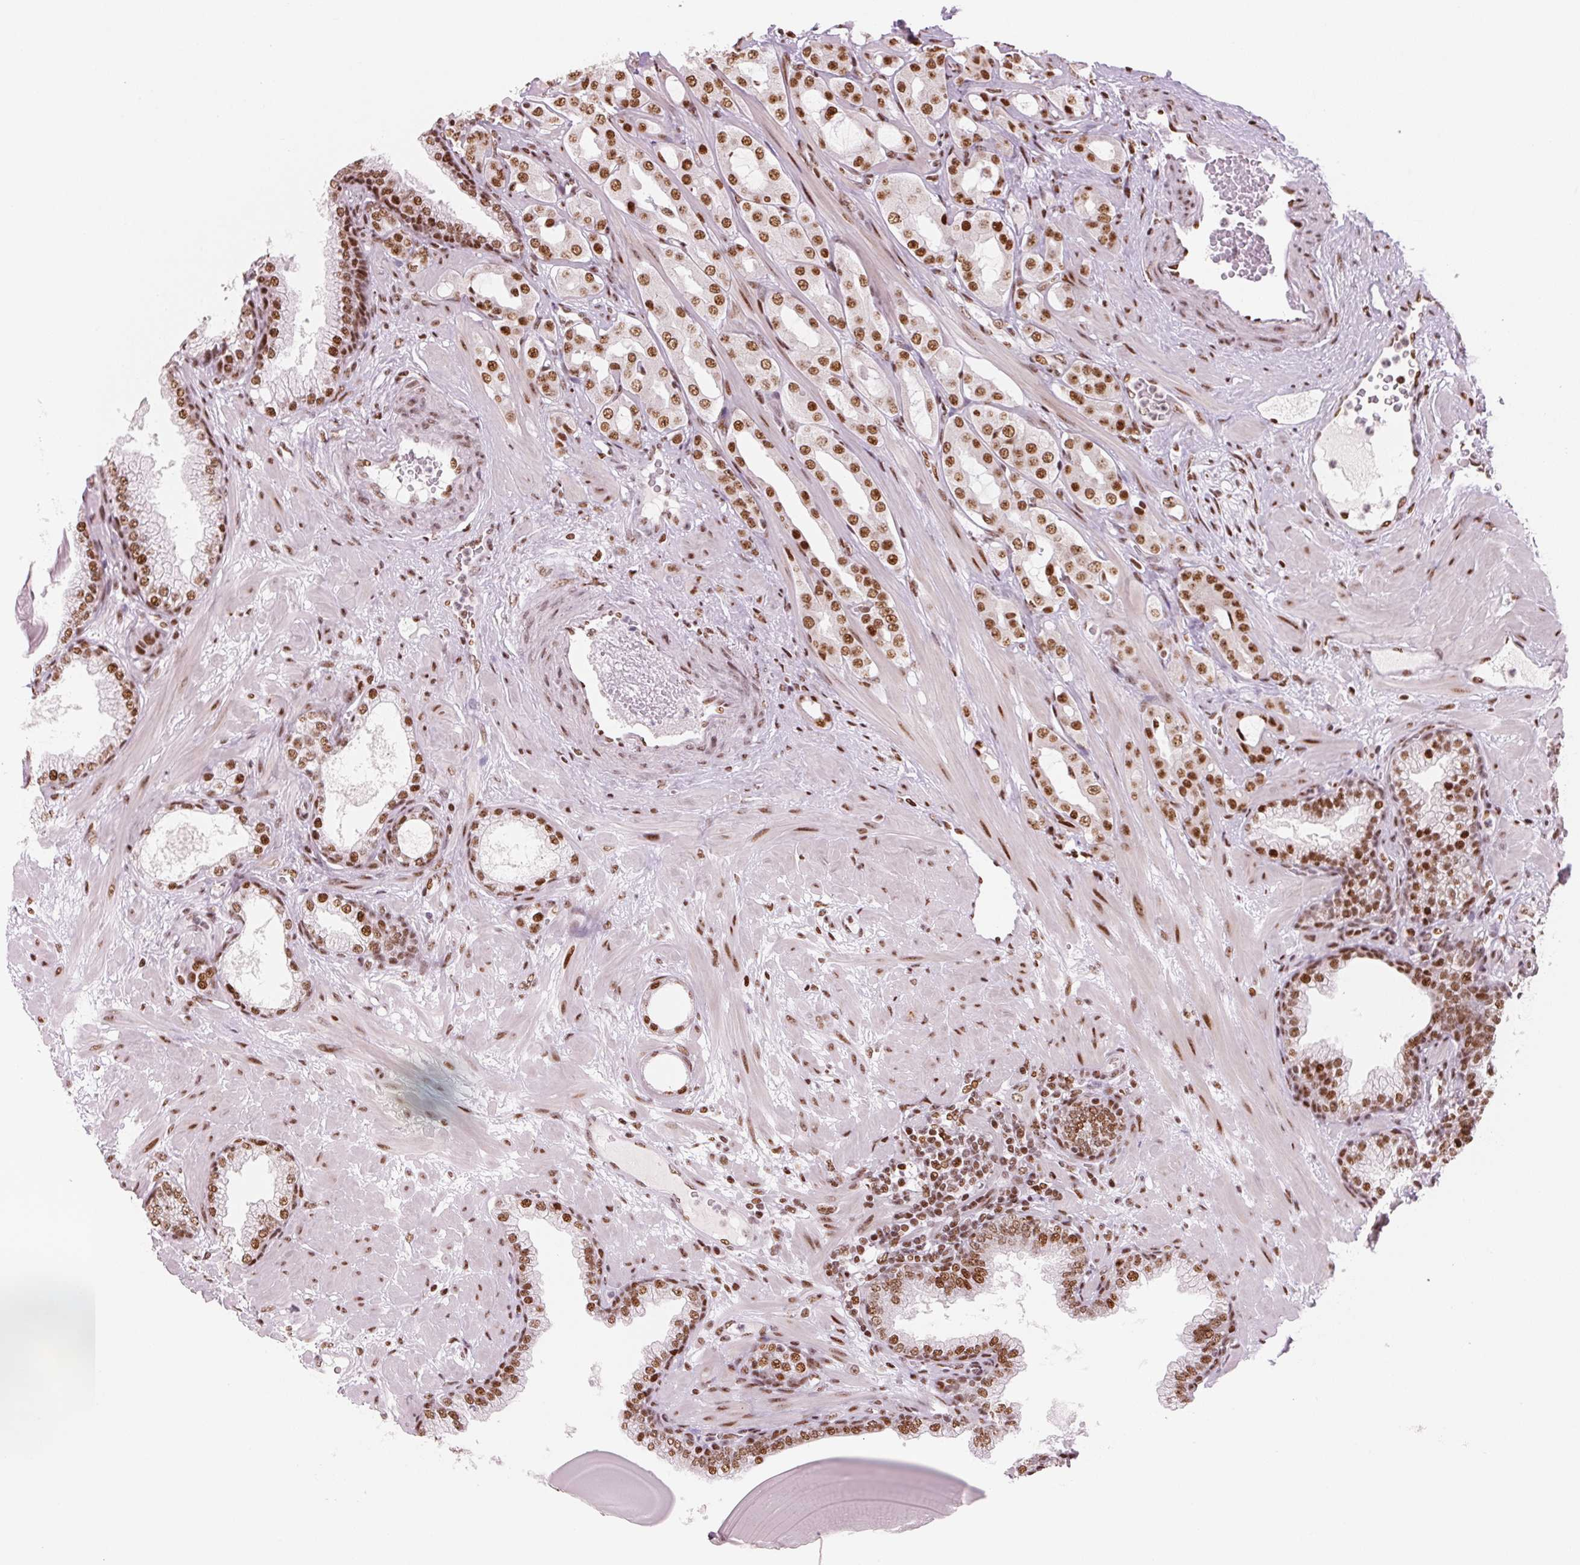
{"staining": {"intensity": "strong", "quantity": ">75%", "location": "nuclear"}, "tissue": "prostate cancer", "cell_type": "Tumor cells", "image_type": "cancer", "snomed": [{"axis": "morphology", "description": "Adenocarcinoma, Low grade"}, {"axis": "topography", "description": "Prostate"}], "caption": "Strong nuclear staining is identified in about >75% of tumor cells in adenocarcinoma (low-grade) (prostate).", "gene": "NXF1", "patient": {"sex": "male", "age": 57}}